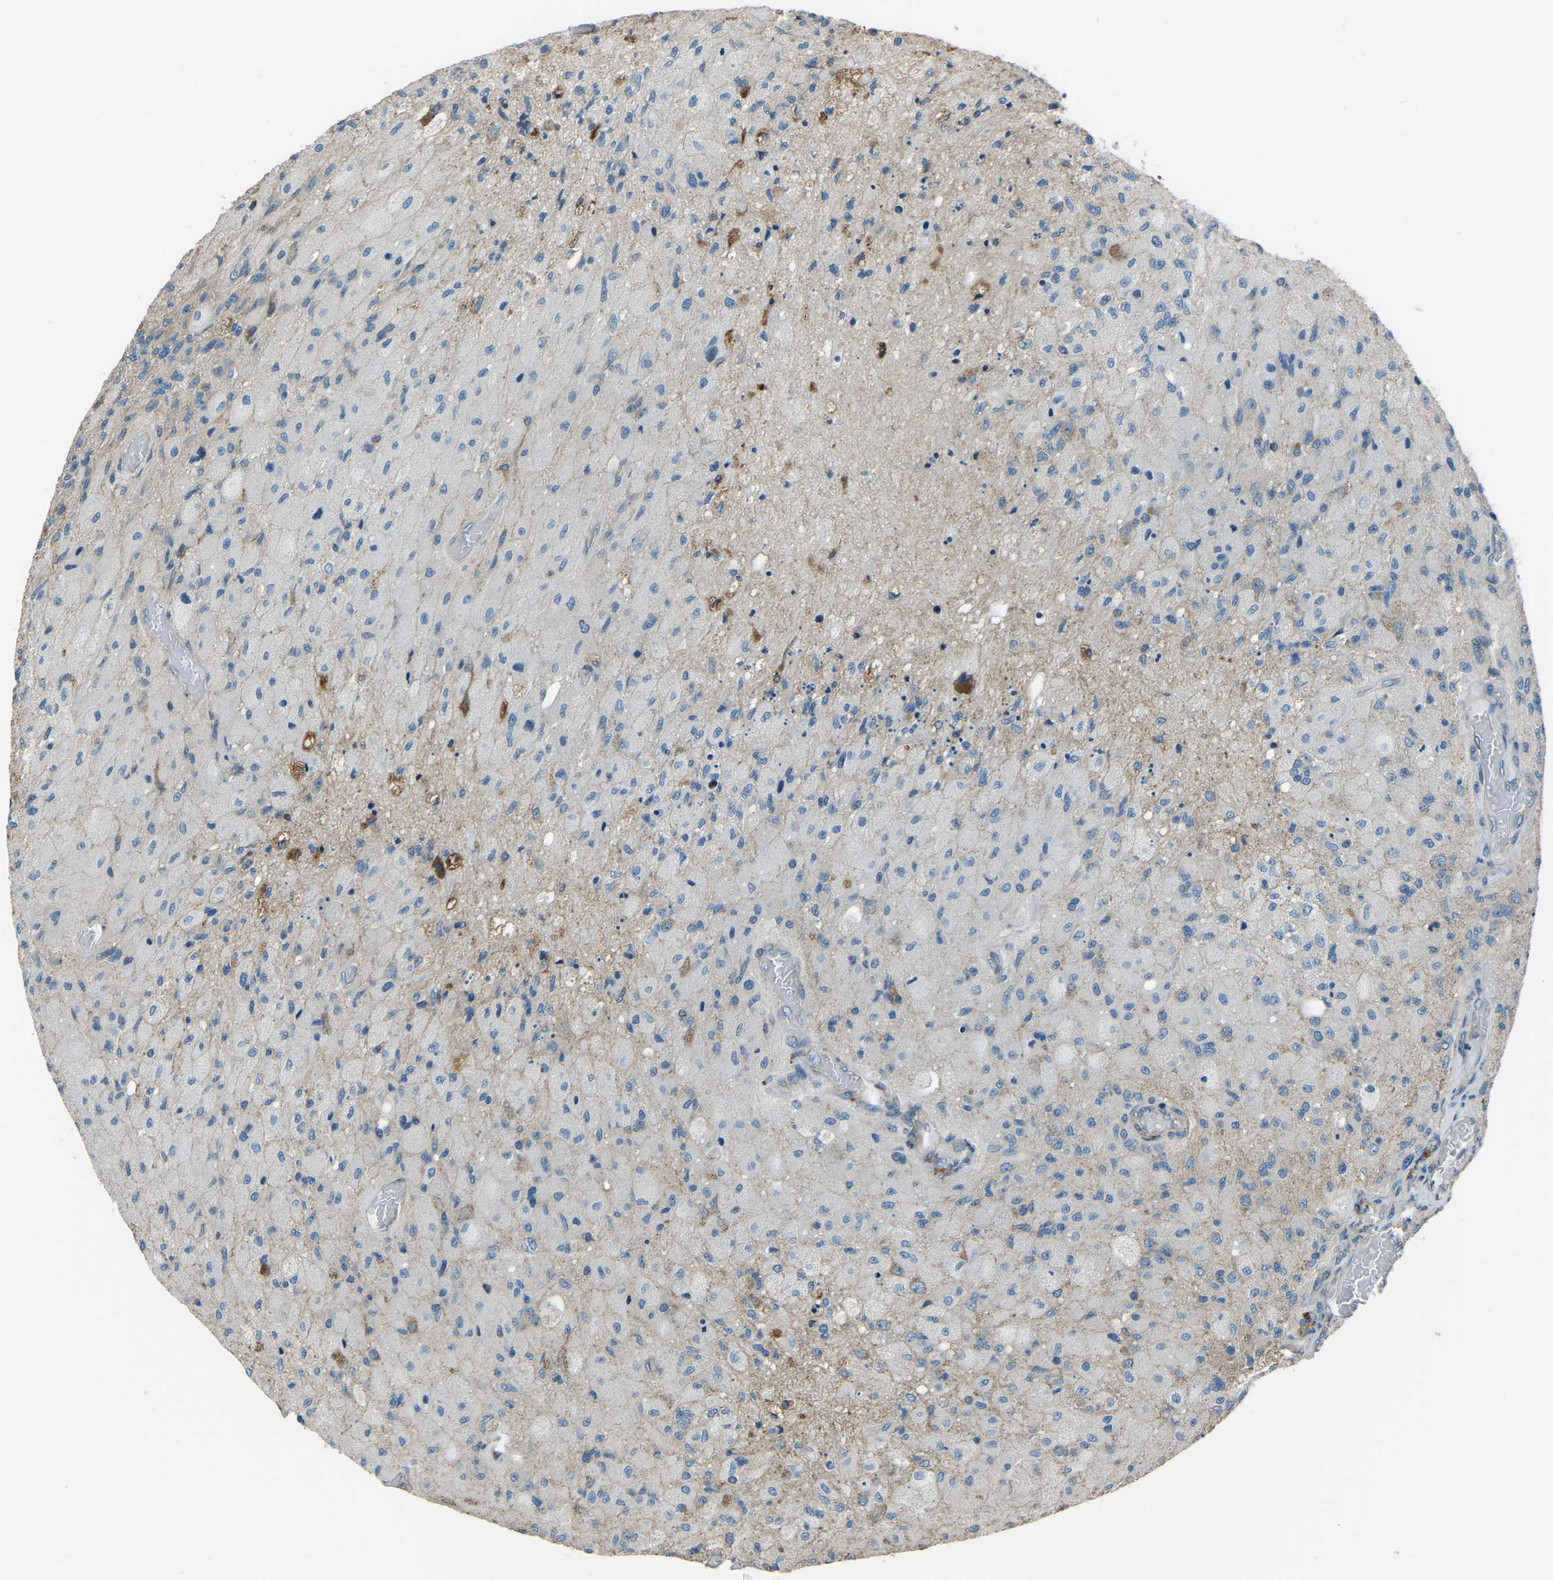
{"staining": {"intensity": "weak", "quantity": "<25%", "location": "cytoplasmic/membranous"}, "tissue": "glioma", "cell_type": "Tumor cells", "image_type": "cancer", "snomed": [{"axis": "morphology", "description": "Normal tissue, NOS"}, {"axis": "morphology", "description": "Glioma, malignant, High grade"}, {"axis": "topography", "description": "Cerebral cortex"}], "caption": "The immunohistochemistry (IHC) micrograph has no significant expression in tumor cells of glioma tissue.", "gene": "COL3A1", "patient": {"sex": "male", "age": 77}}